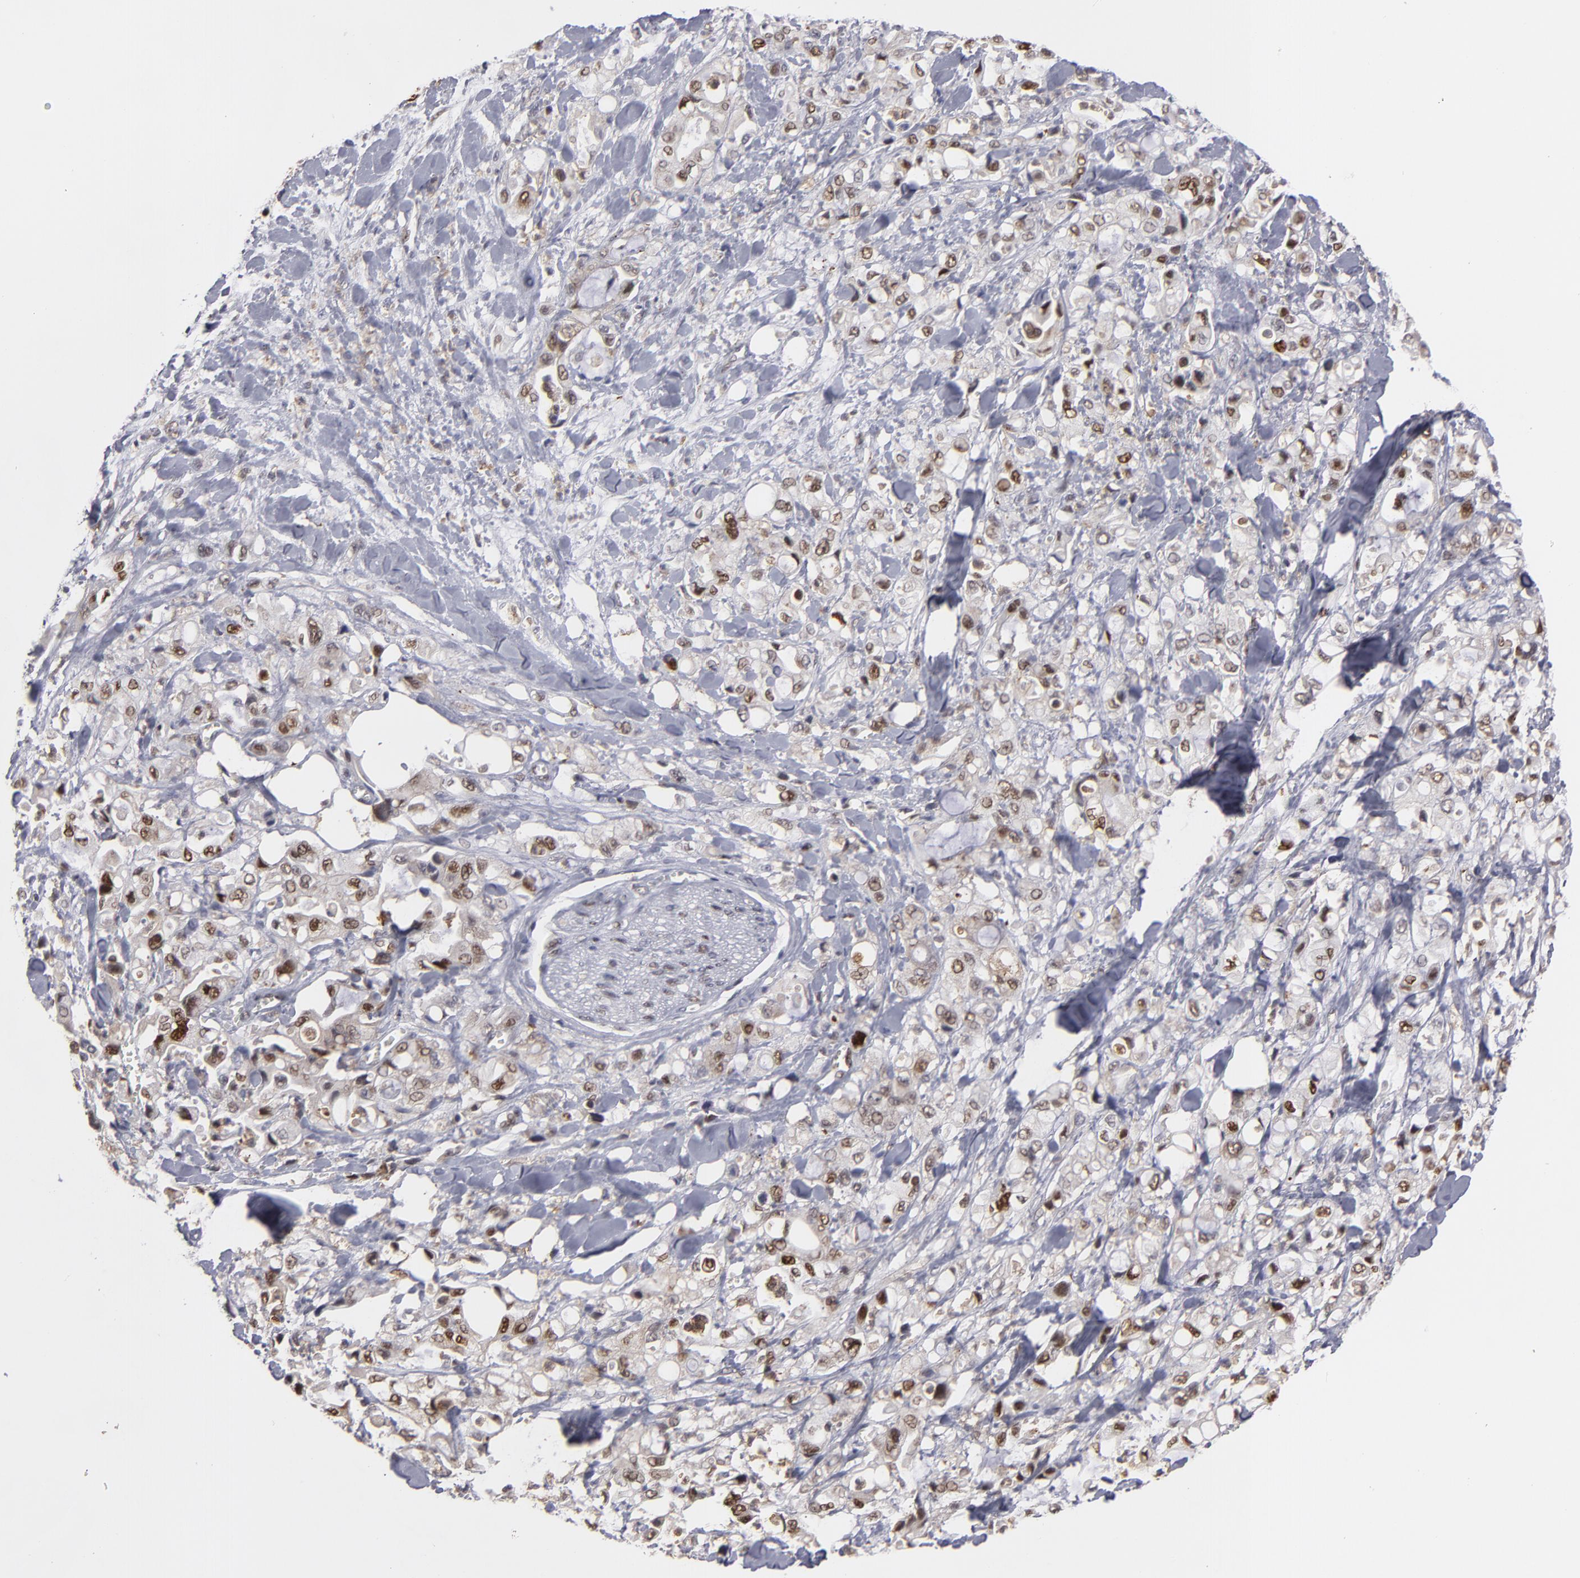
{"staining": {"intensity": "moderate", "quantity": ">75%", "location": "cytoplasmic/membranous,nuclear"}, "tissue": "pancreatic cancer", "cell_type": "Tumor cells", "image_type": "cancer", "snomed": [{"axis": "morphology", "description": "Adenocarcinoma, NOS"}, {"axis": "topography", "description": "Pancreas"}], "caption": "This image demonstrates immunohistochemistry staining of adenocarcinoma (pancreatic), with medium moderate cytoplasmic/membranous and nuclear staining in approximately >75% of tumor cells.", "gene": "GSR", "patient": {"sex": "male", "age": 70}}